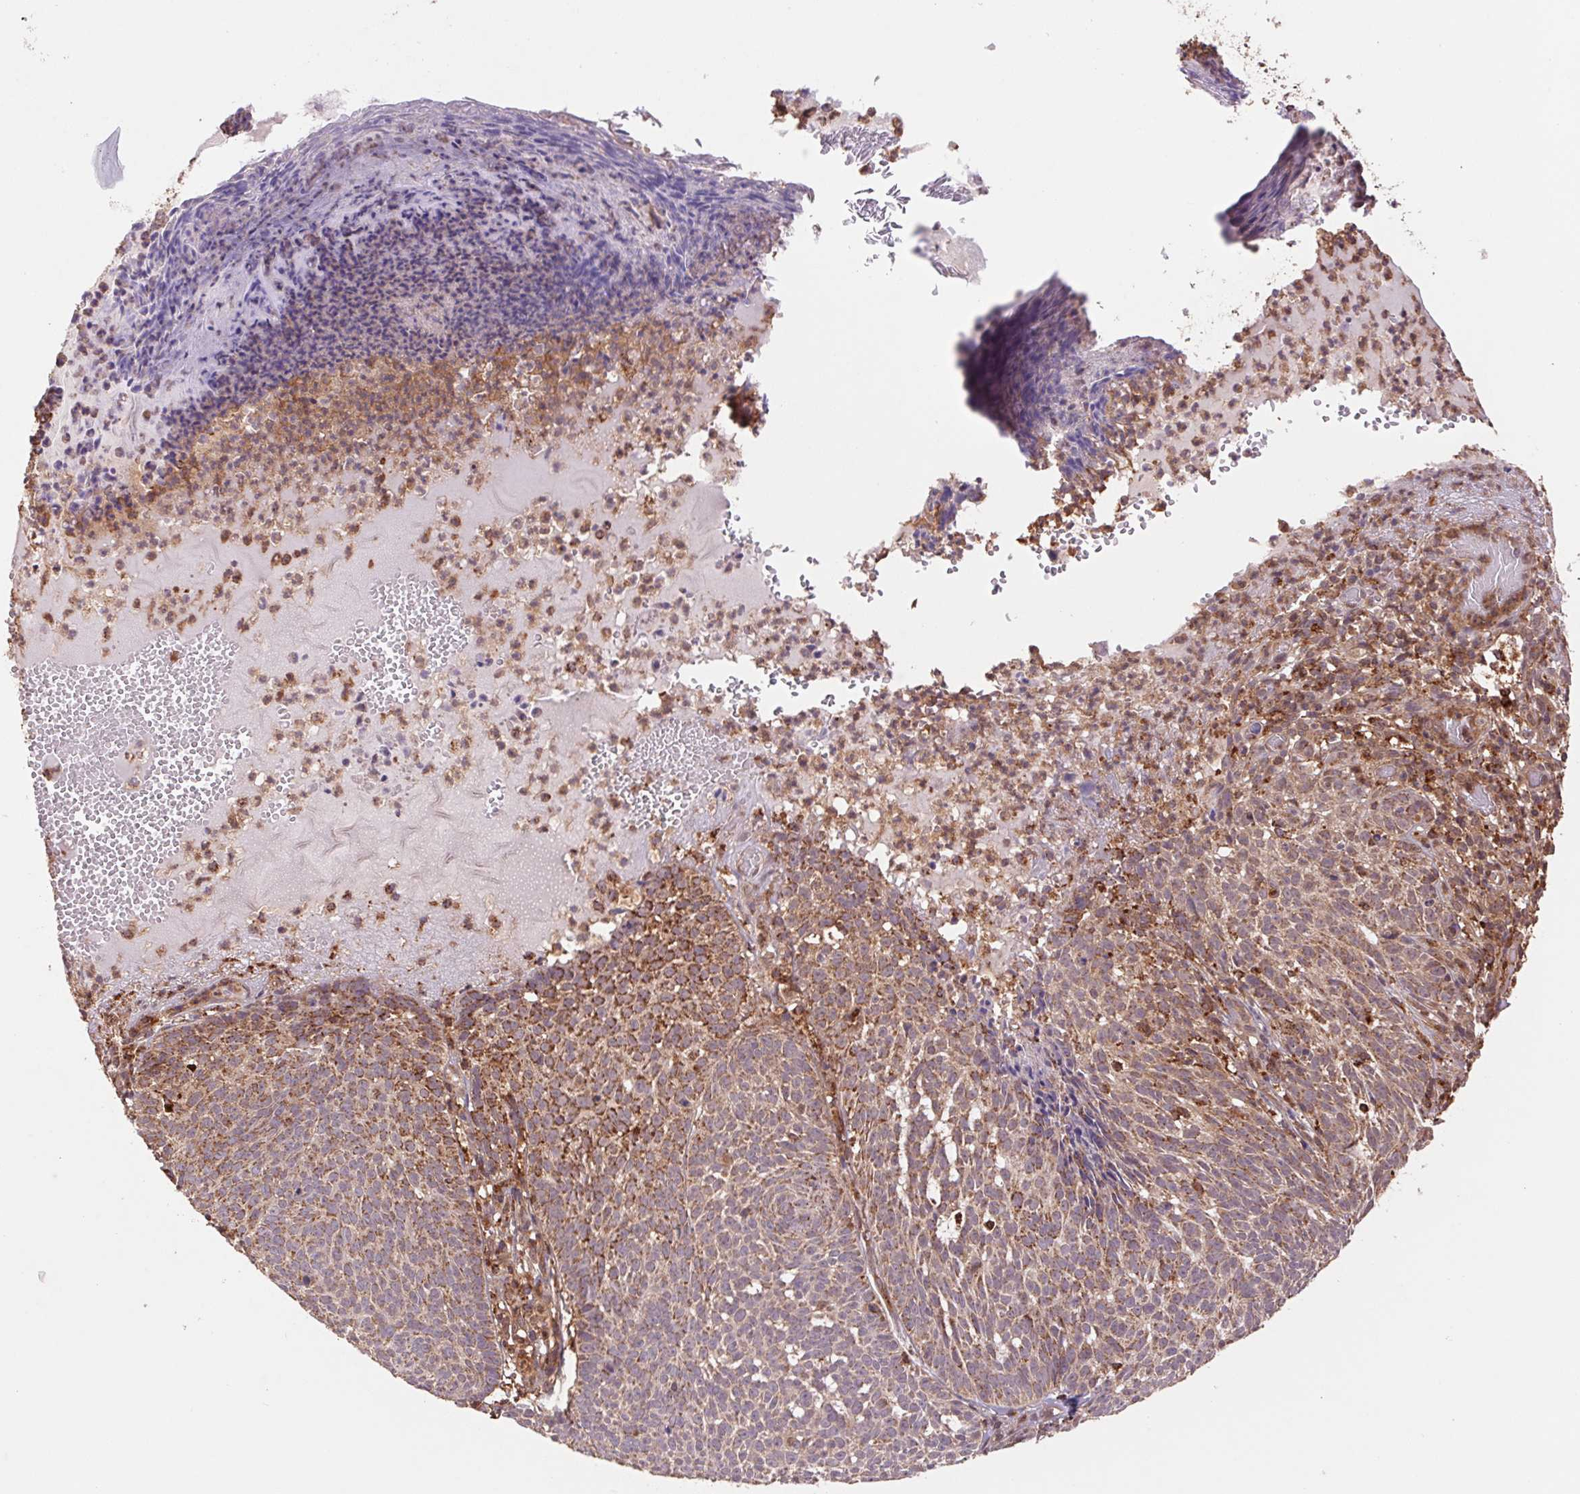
{"staining": {"intensity": "moderate", "quantity": "25%-75%", "location": "cytoplasmic/membranous"}, "tissue": "skin cancer", "cell_type": "Tumor cells", "image_type": "cancer", "snomed": [{"axis": "morphology", "description": "Basal cell carcinoma"}, {"axis": "topography", "description": "Skin"}], "caption": "About 25%-75% of tumor cells in human skin basal cell carcinoma display moderate cytoplasmic/membranous protein staining as visualized by brown immunohistochemical staining.", "gene": "URM1", "patient": {"sex": "male", "age": 90}}